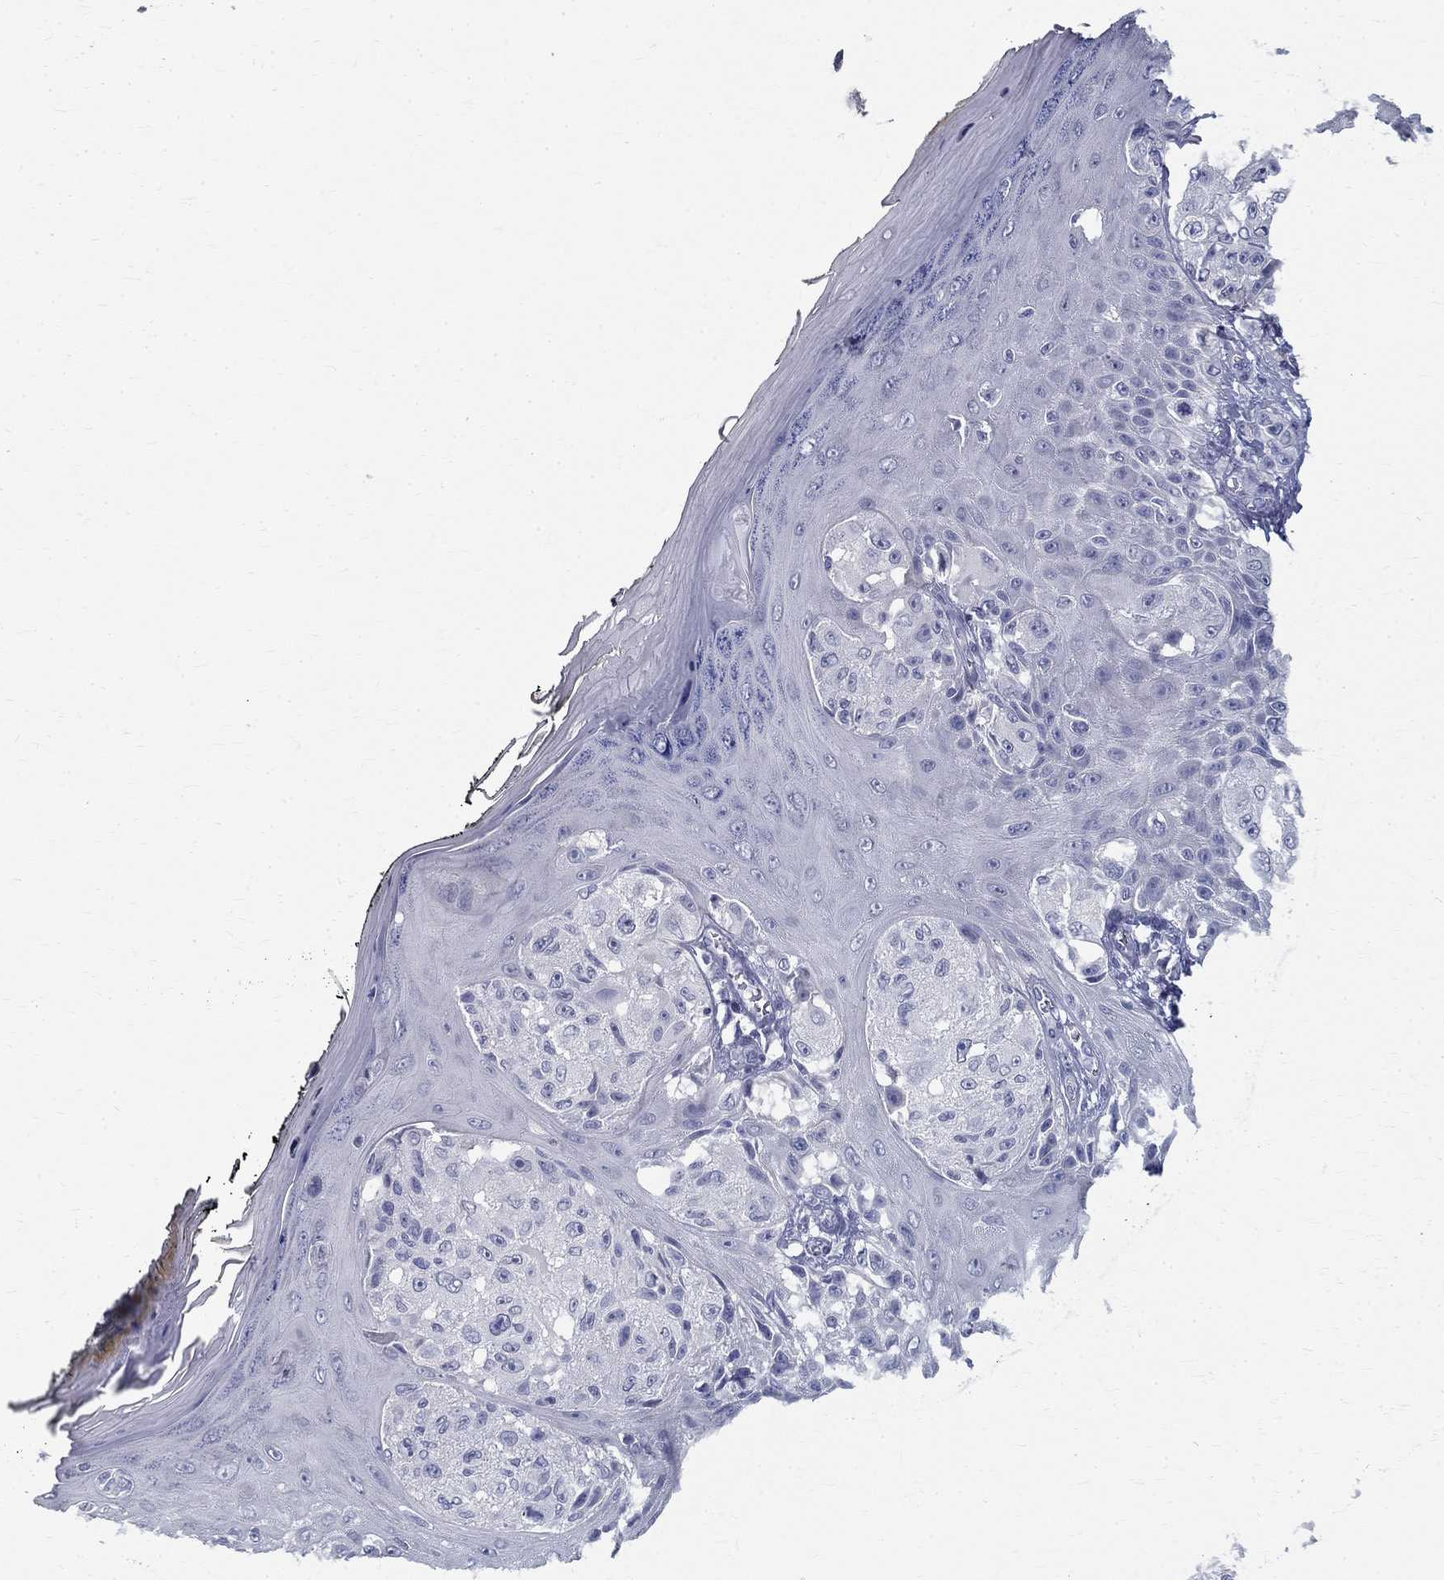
{"staining": {"intensity": "negative", "quantity": "none", "location": "none"}, "tissue": "melanoma", "cell_type": "Tumor cells", "image_type": "cancer", "snomed": [{"axis": "morphology", "description": "Malignant melanoma, NOS"}, {"axis": "topography", "description": "Skin"}], "caption": "IHC of melanoma shows no positivity in tumor cells.", "gene": "TGM4", "patient": {"sex": "male", "age": 61}}